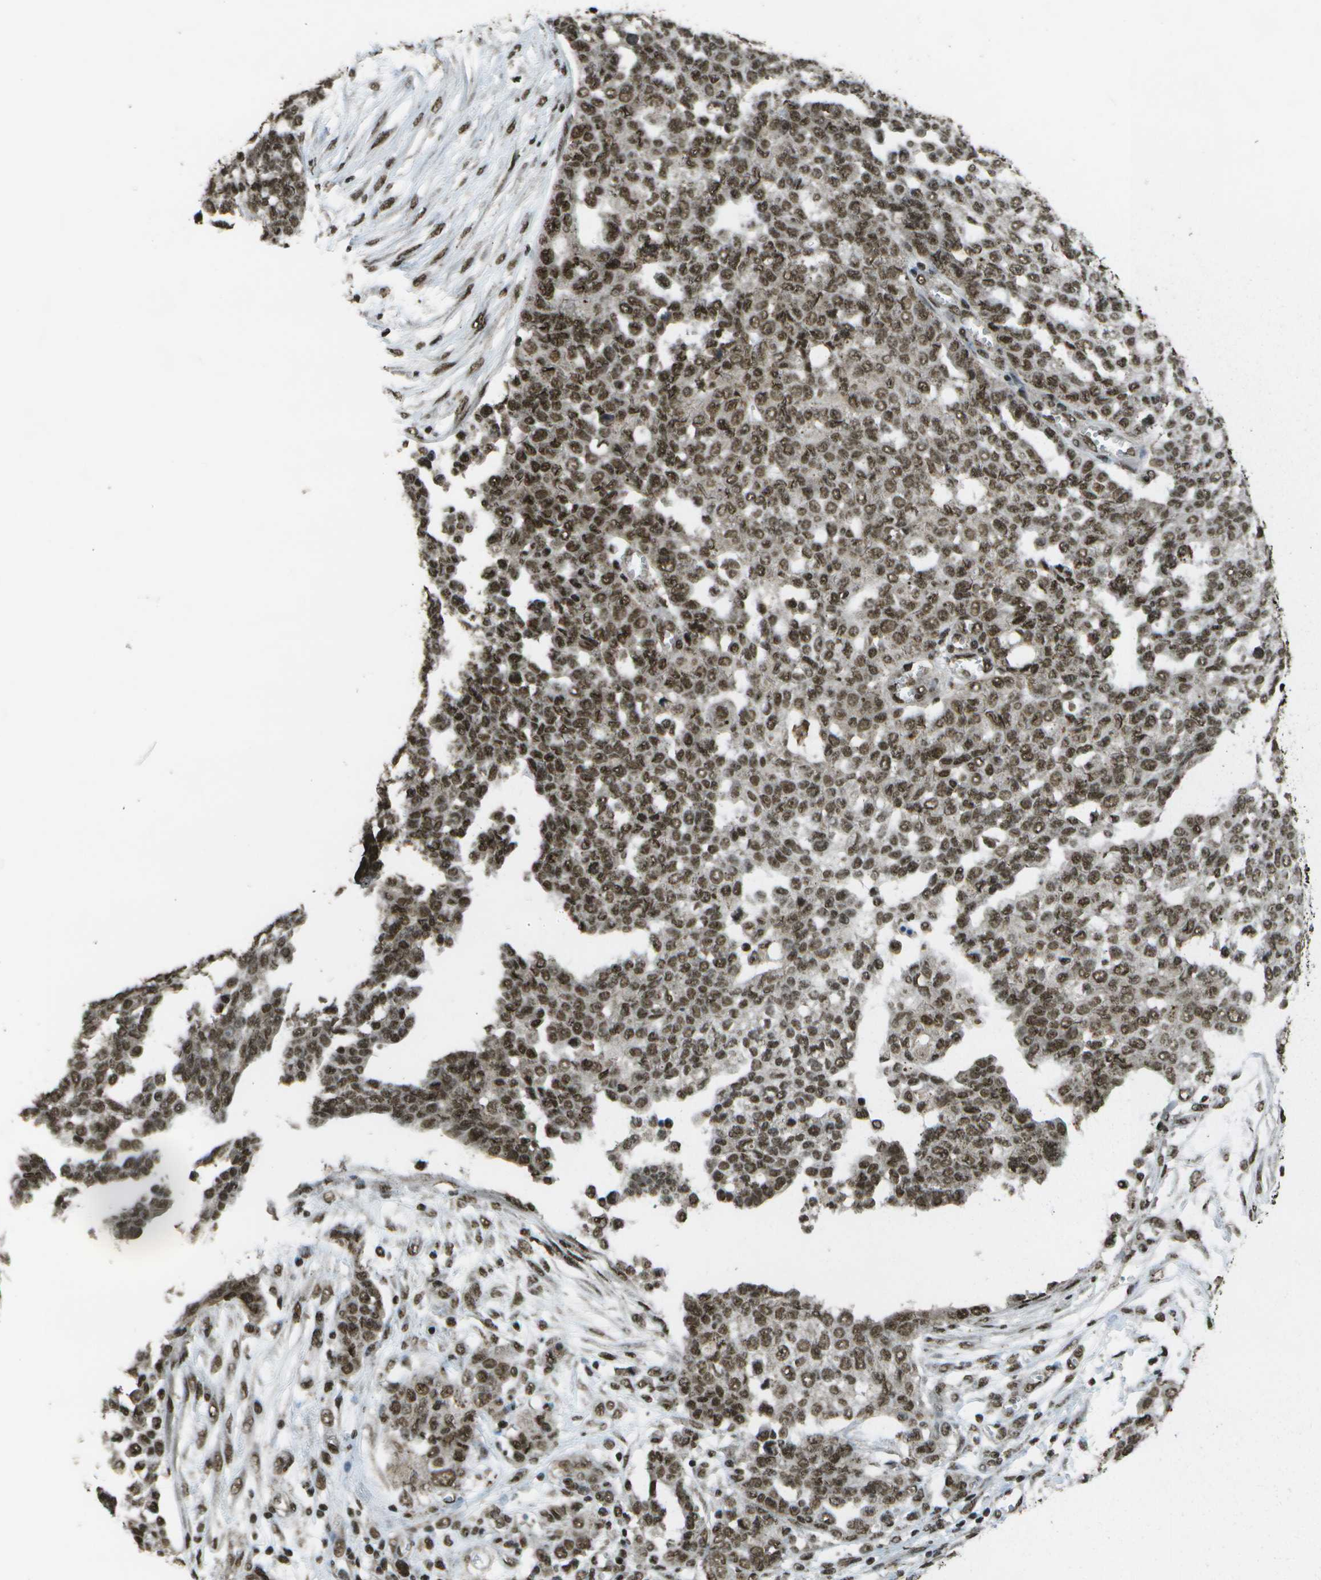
{"staining": {"intensity": "moderate", "quantity": ">75%", "location": "nuclear"}, "tissue": "ovarian cancer", "cell_type": "Tumor cells", "image_type": "cancer", "snomed": [{"axis": "morphology", "description": "Cystadenocarcinoma, serous, NOS"}, {"axis": "topography", "description": "Soft tissue"}, {"axis": "topography", "description": "Ovary"}], "caption": "IHC photomicrograph of ovarian cancer stained for a protein (brown), which displays medium levels of moderate nuclear expression in about >75% of tumor cells.", "gene": "SPEN", "patient": {"sex": "female", "age": 57}}